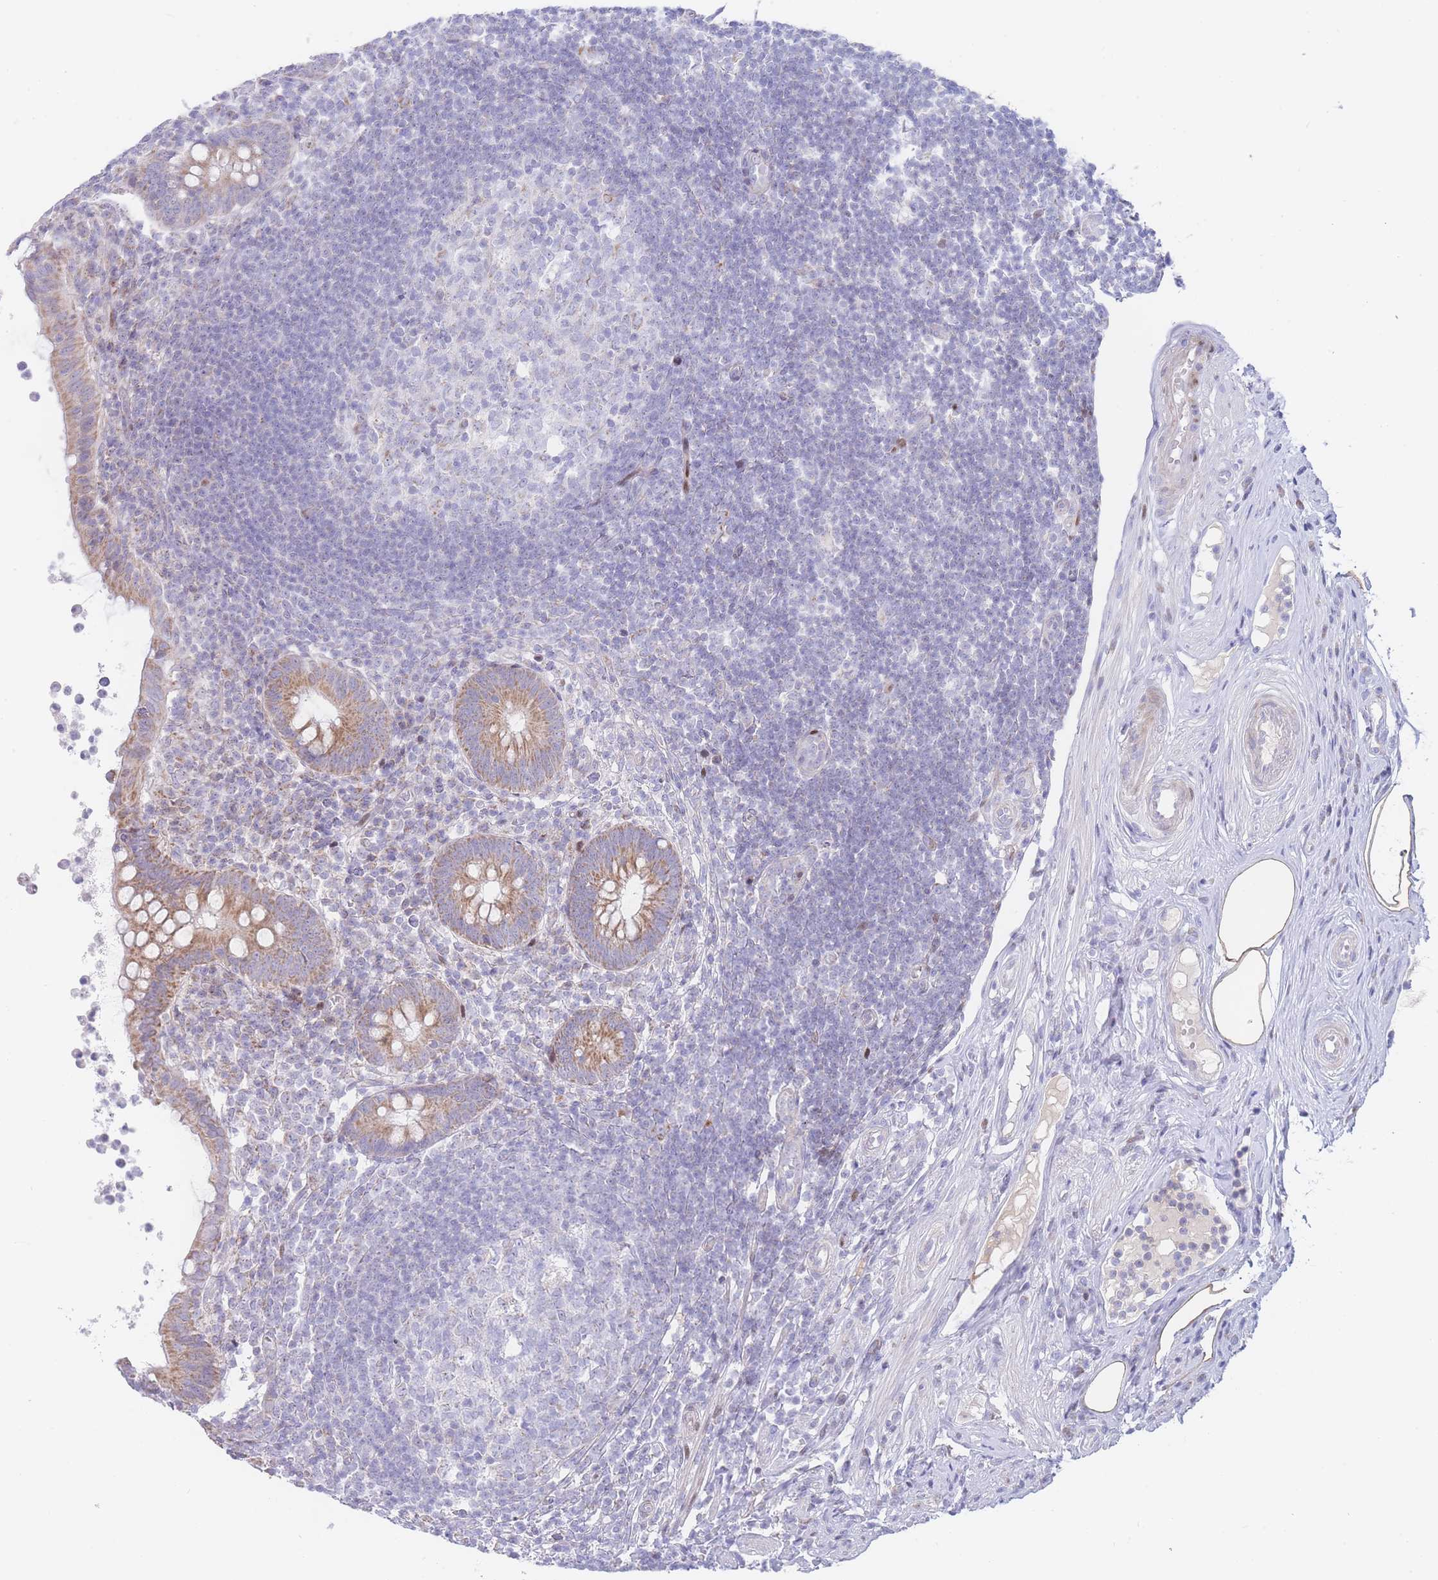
{"staining": {"intensity": "moderate", "quantity": ">75%", "location": "cytoplasmic/membranous"}, "tissue": "appendix", "cell_type": "Glandular cells", "image_type": "normal", "snomed": [{"axis": "morphology", "description": "Normal tissue, NOS"}, {"axis": "topography", "description": "Appendix"}], "caption": "About >75% of glandular cells in unremarkable appendix display moderate cytoplasmic/membranous protein expression as visualized by brown immunohistochemical staining.", "gene": "GPAM", "patient": {"sex": "female", "age": 56}}